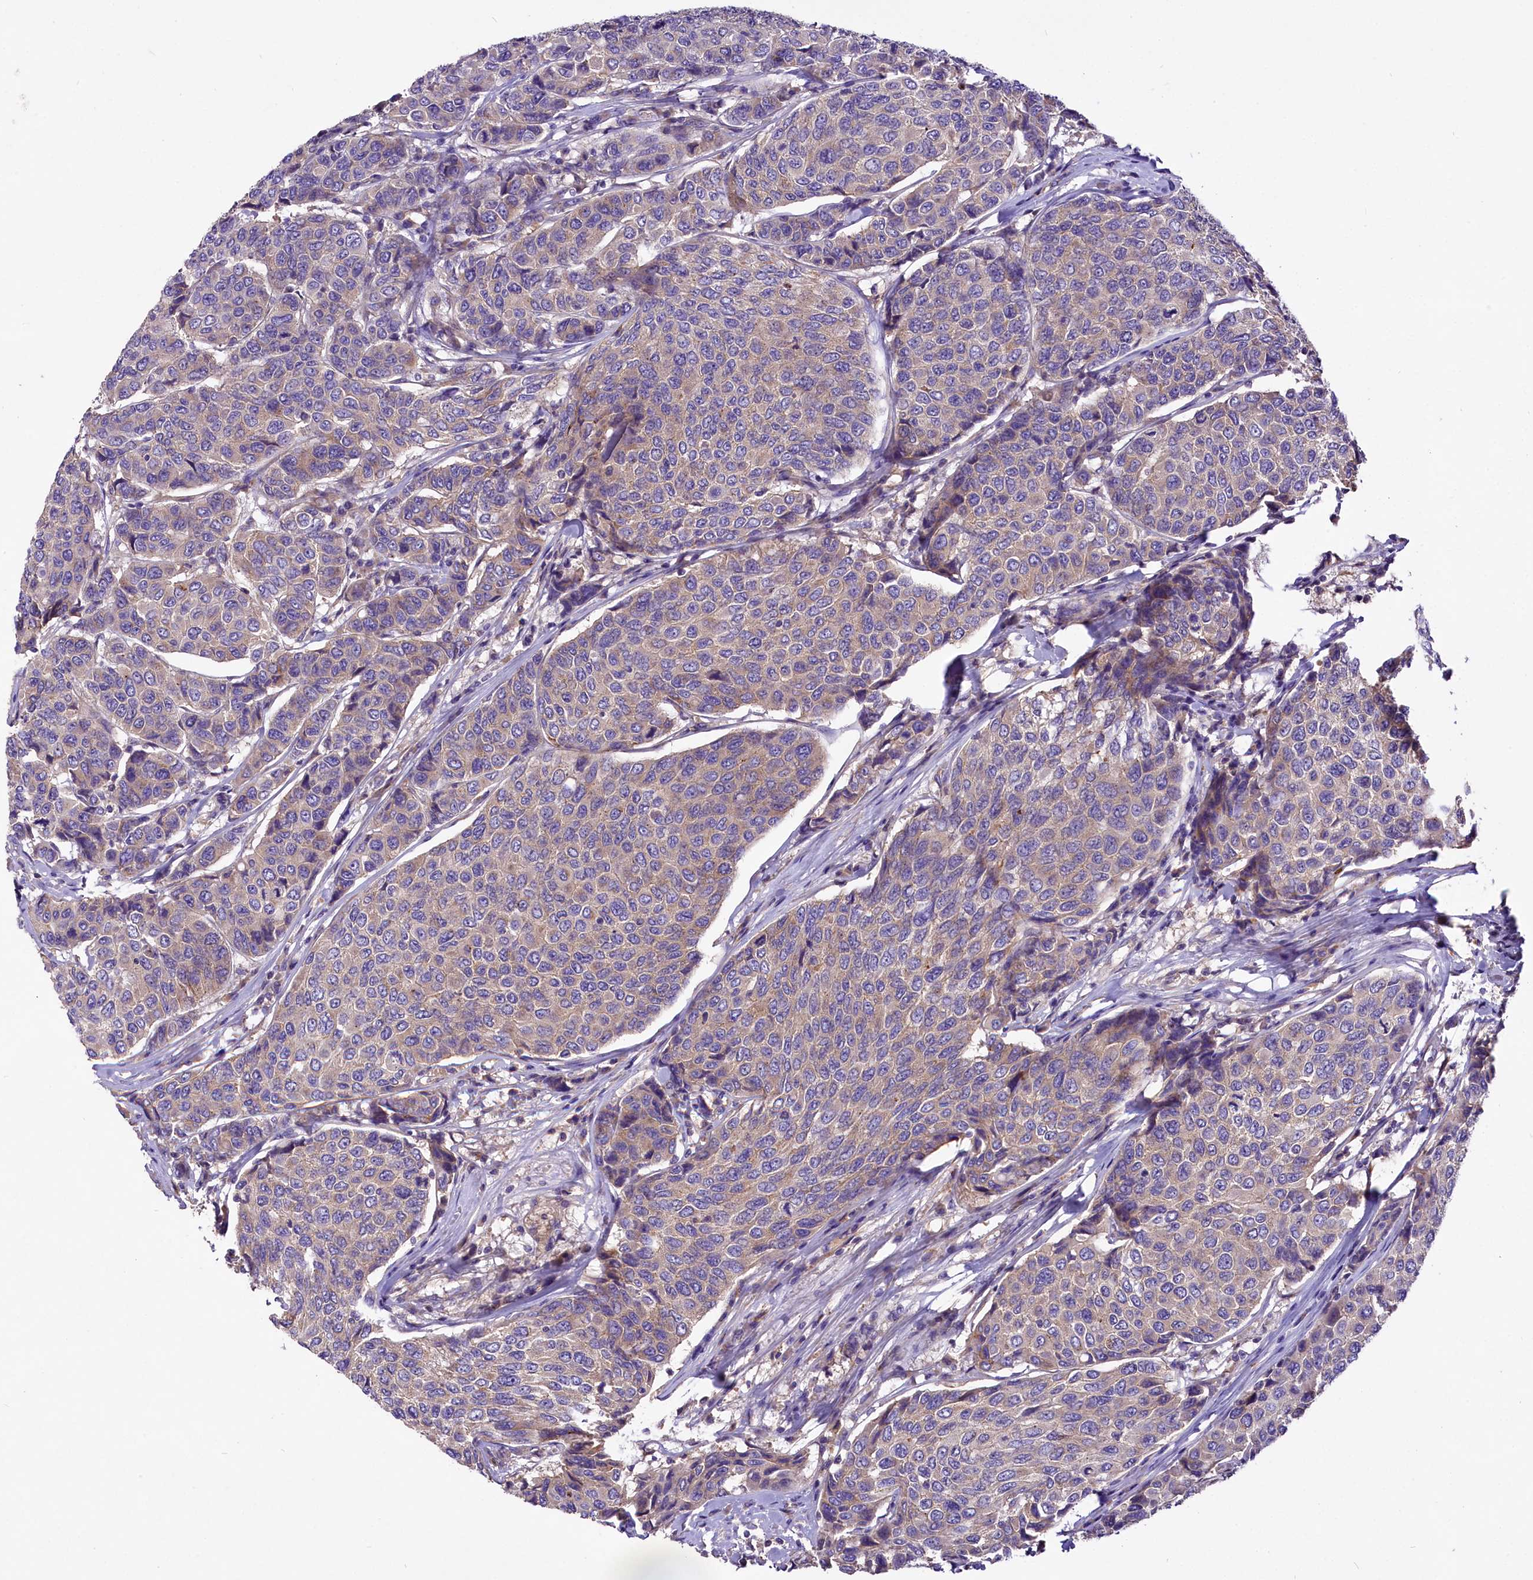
{"staining": {"intensity": "weak", "quantity": "<25%", "location": "cytoplasmic/membranous"}, "tissue": "breast cancer", "cell_type": "Tumor cells", "image_type": "cancer", "snomed": [{"axis": "morphology", "description": "Duct carcinoma"}, {"axis": "topography", "description": "Breast"}], "caption": "Tumor cells show no significant protein expression in invasive ductal carcinoma (breast). (Stains: DAB (3,3'-diaminobenzidine) immunohistochemistry (IHC) with hematoxylin counter stain, Microscopy: brightfield microscopy at high magnification).", "gene": "PEMT", "patient": {"sex": "female", "age": 55}}